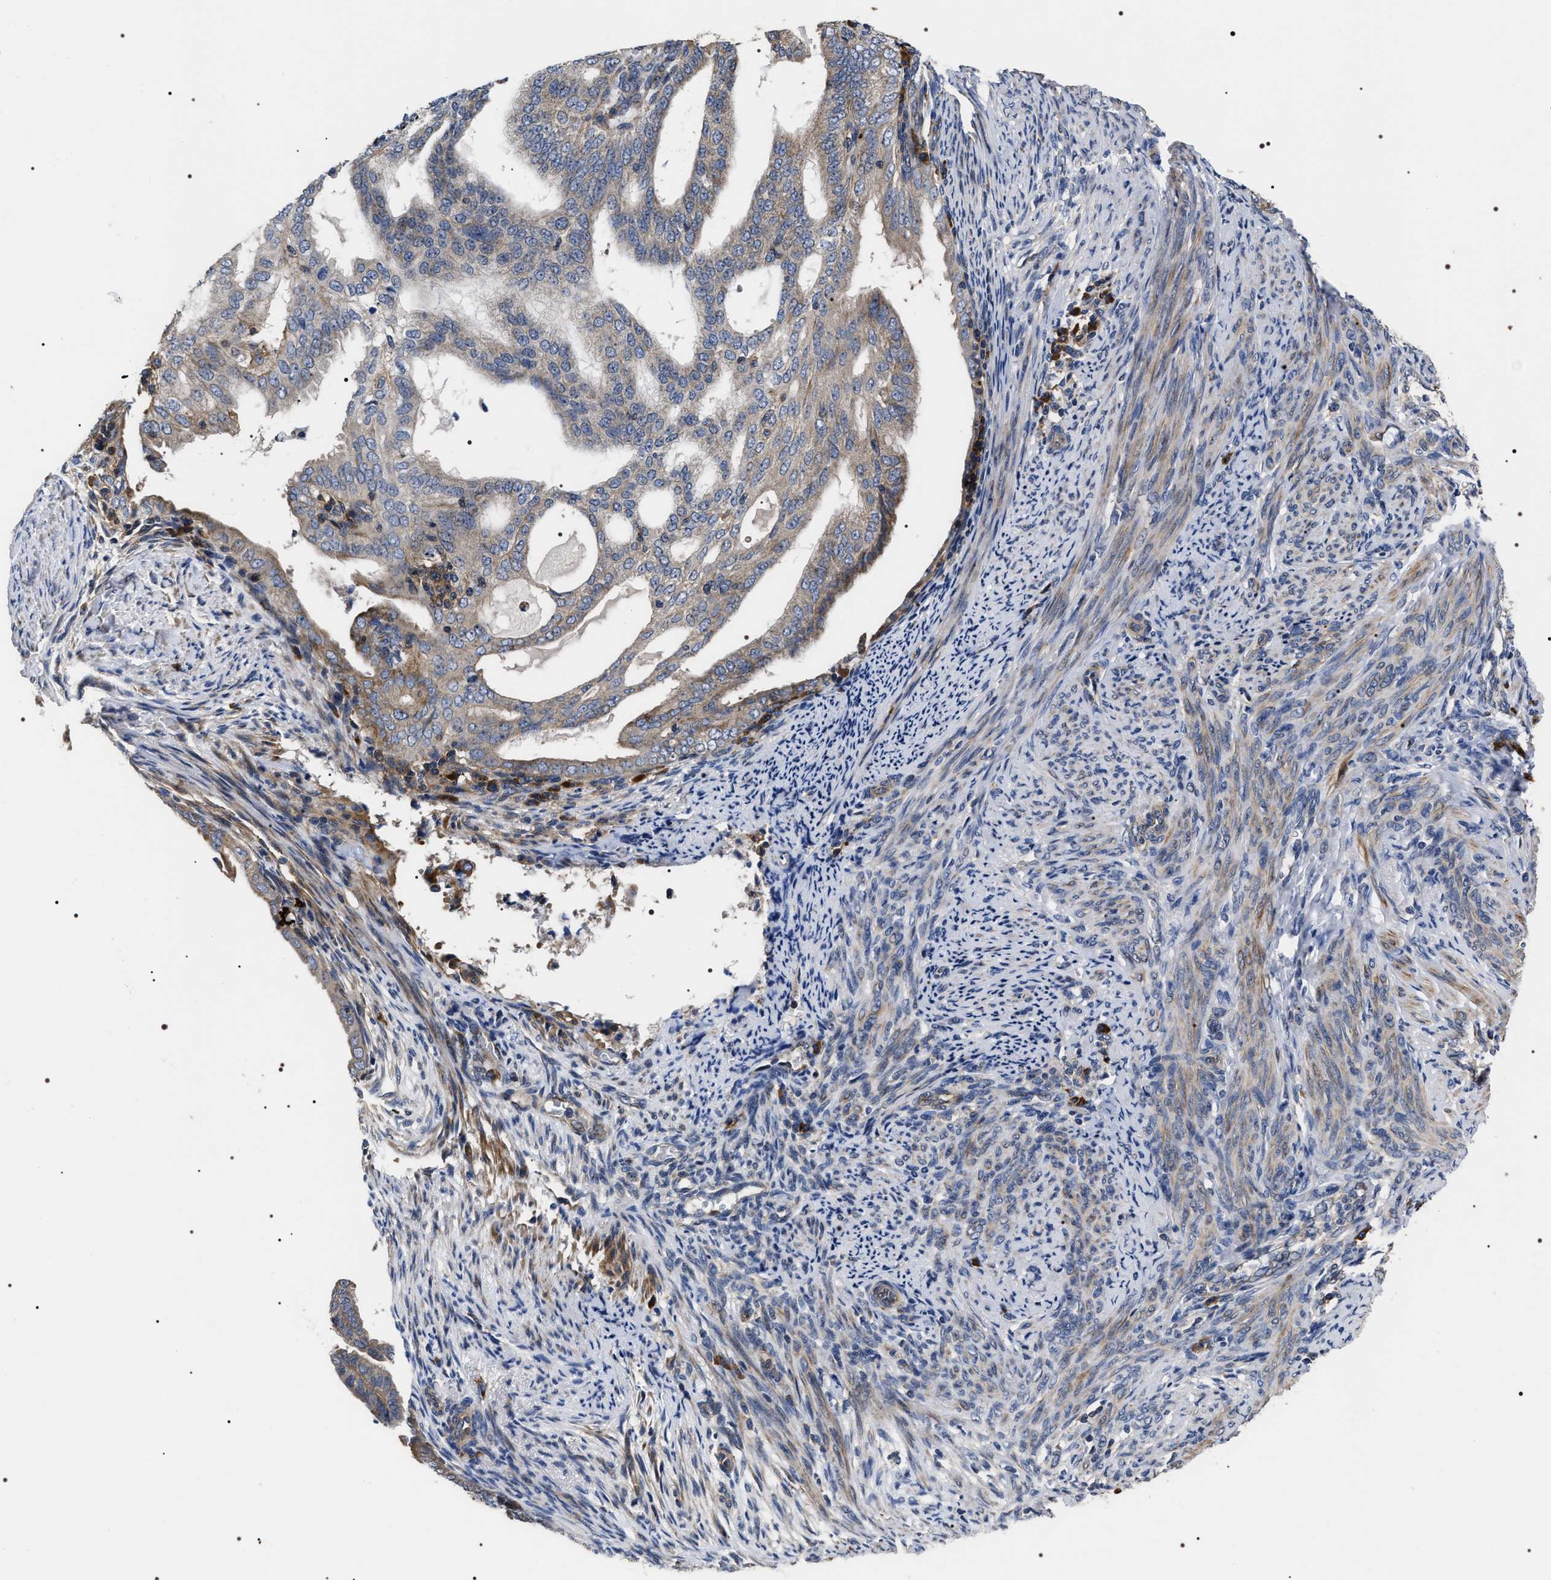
{"staining": {"intensity": "strong", "quantity": "<25%", "location": "cytoplasmic/membranous"}, "tissue": "endometrial cancer", "cell_type": "Tumor cells", "image_type": "cancer", "snomed": [{"axis": "morphology", "description": "Adenocarcinoma, NOS"}, {"axis": "topography", "description": "Endometrium"}], "caption": "About <25% of tumor cells in endometrial adenocarcinoma display strong cytoplasmic/membranous protein staining as visualized by brown immunohistochemical staining.", "gene": "MIS18A", "patient": {"sex": "female", "age": 58}}